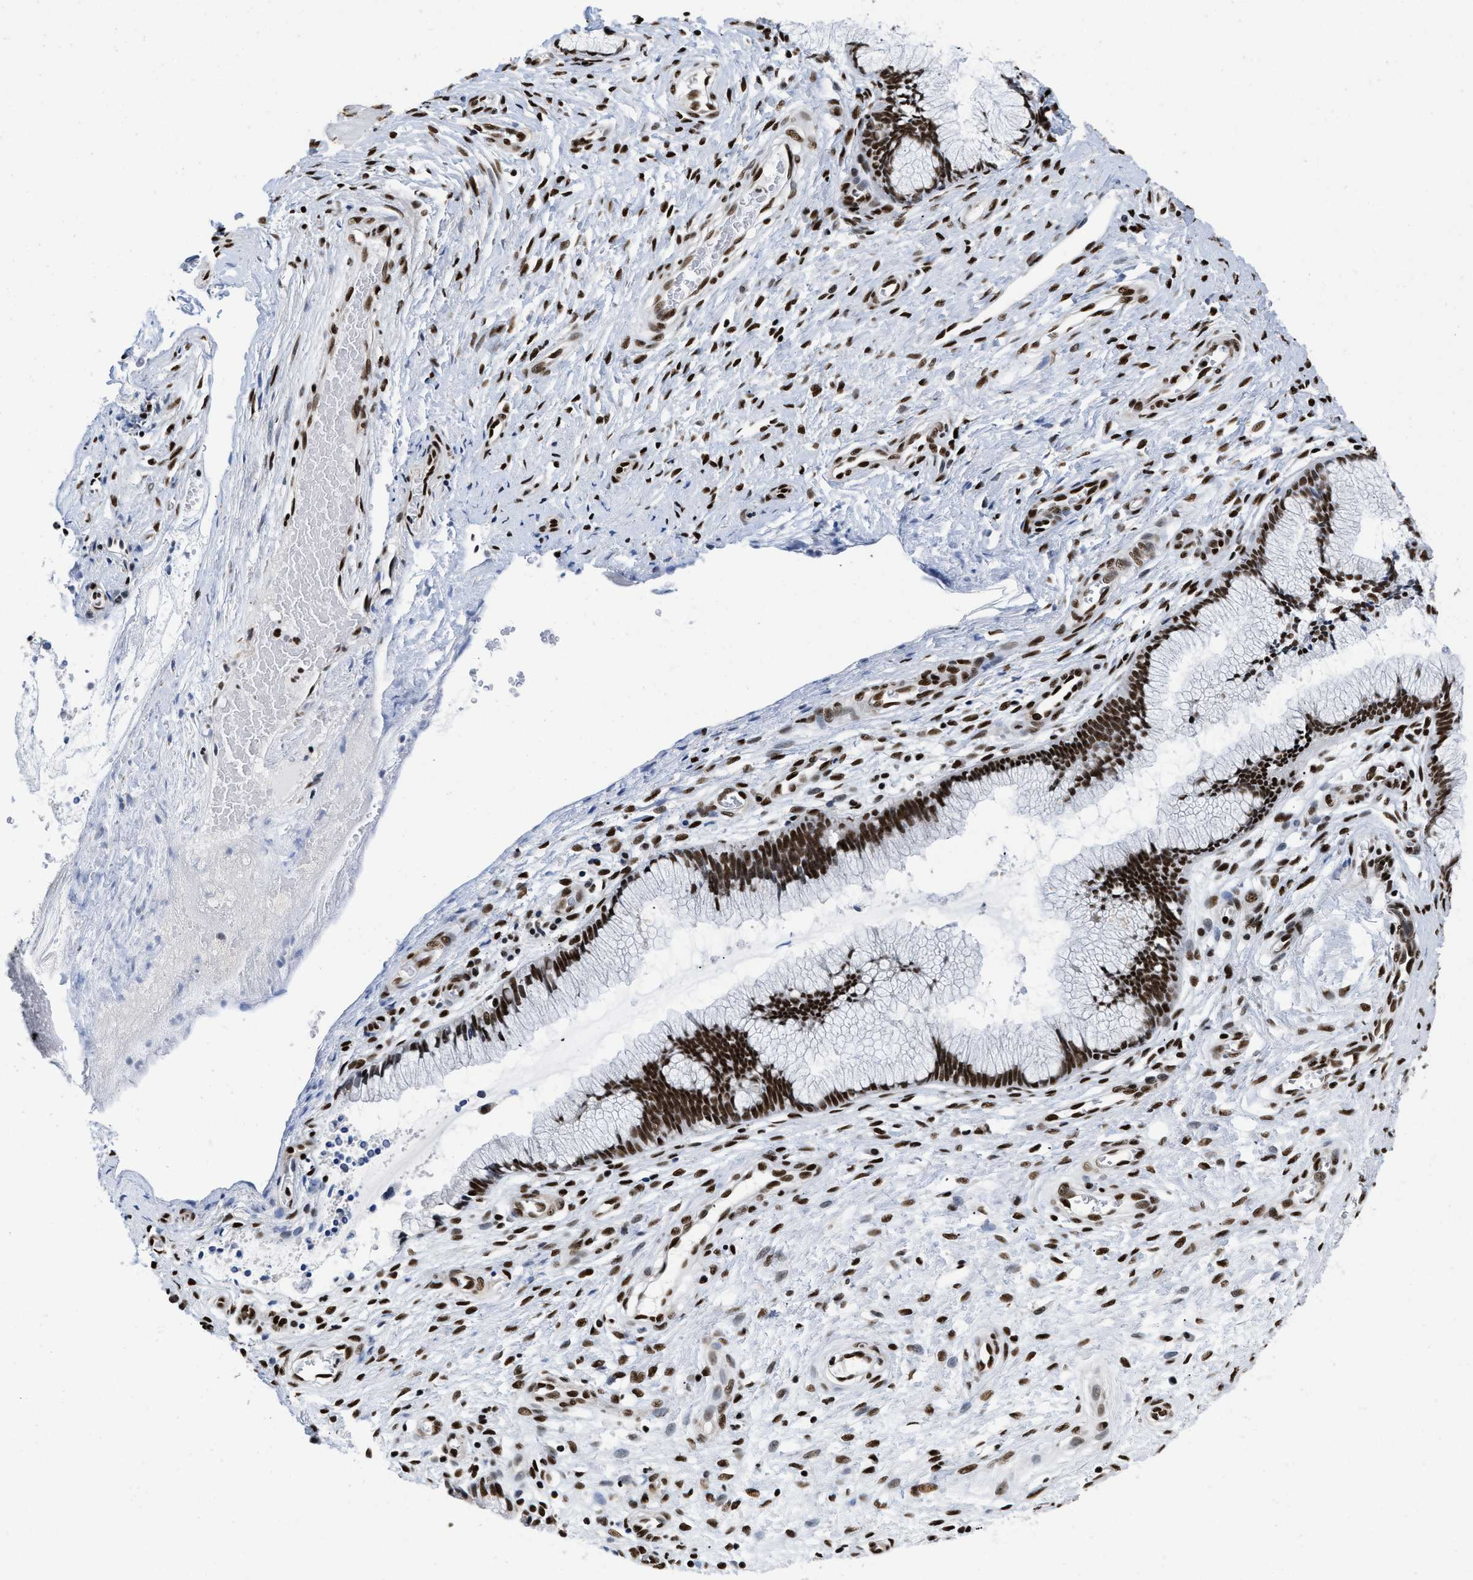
{"staining": {"intensity": "strong", "quantity": ">75%", "location": "nuclear"}, "tissue": "cervix", "cell_type": "Glandular cells", "image_type": "normal", "snomed": [{"axis": "morphology", "description": "Normal tissue, NOS"}, {"axis": "topography", "description": "Cervix"}], "caption": "IHC of normal cervix exhibits high levels of strong nuclear staining in approximately >75% of glandular cells. The protein is stained brown, and the nuclei are stained in blue (DAB IHC with brightfield microscopy, high magnification).", "gene": "CREB1", "patient": {"sex": "female", "age": 55}}